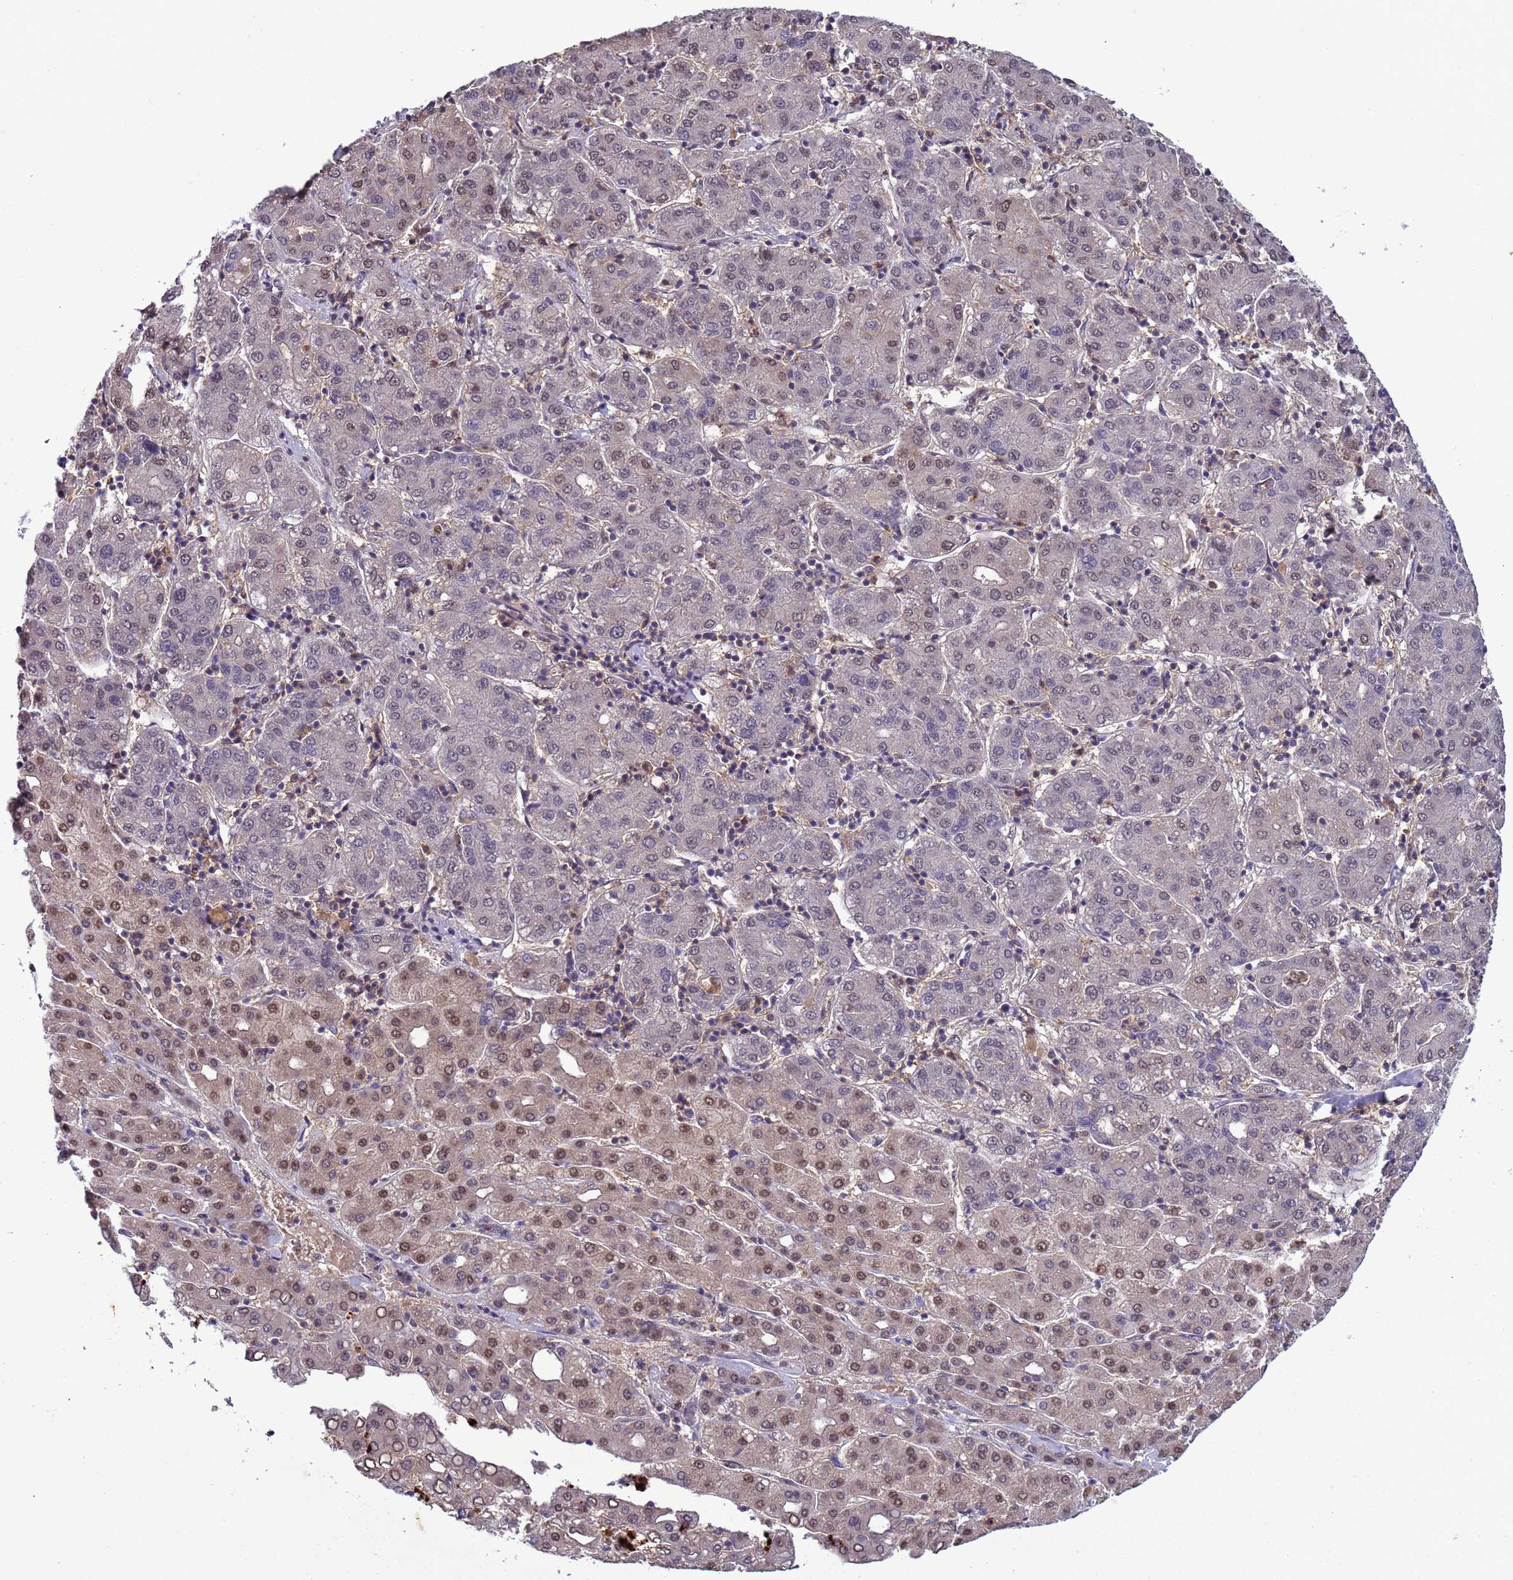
{"staining": {"intensity": "weak", "quantity": "25%-75%", "location": "nuclear"}, "tissue": "liver cancer", "cell_type": "Tumor cells", "image_type": "cancer", "snomed": [{"axis": "morphology", "description": "Carcinoma, Hepatocellular, NOS"}, {"axis": "topography", "description": "Liver"}], "caption": "Liver cancer stained with DAB immunohistochemistry shows low levels of weak nuclear staining in approximately 25%-75% of tumor cells.", "gene": "CD53", "patient": {"sex": "male", "age": 65}}